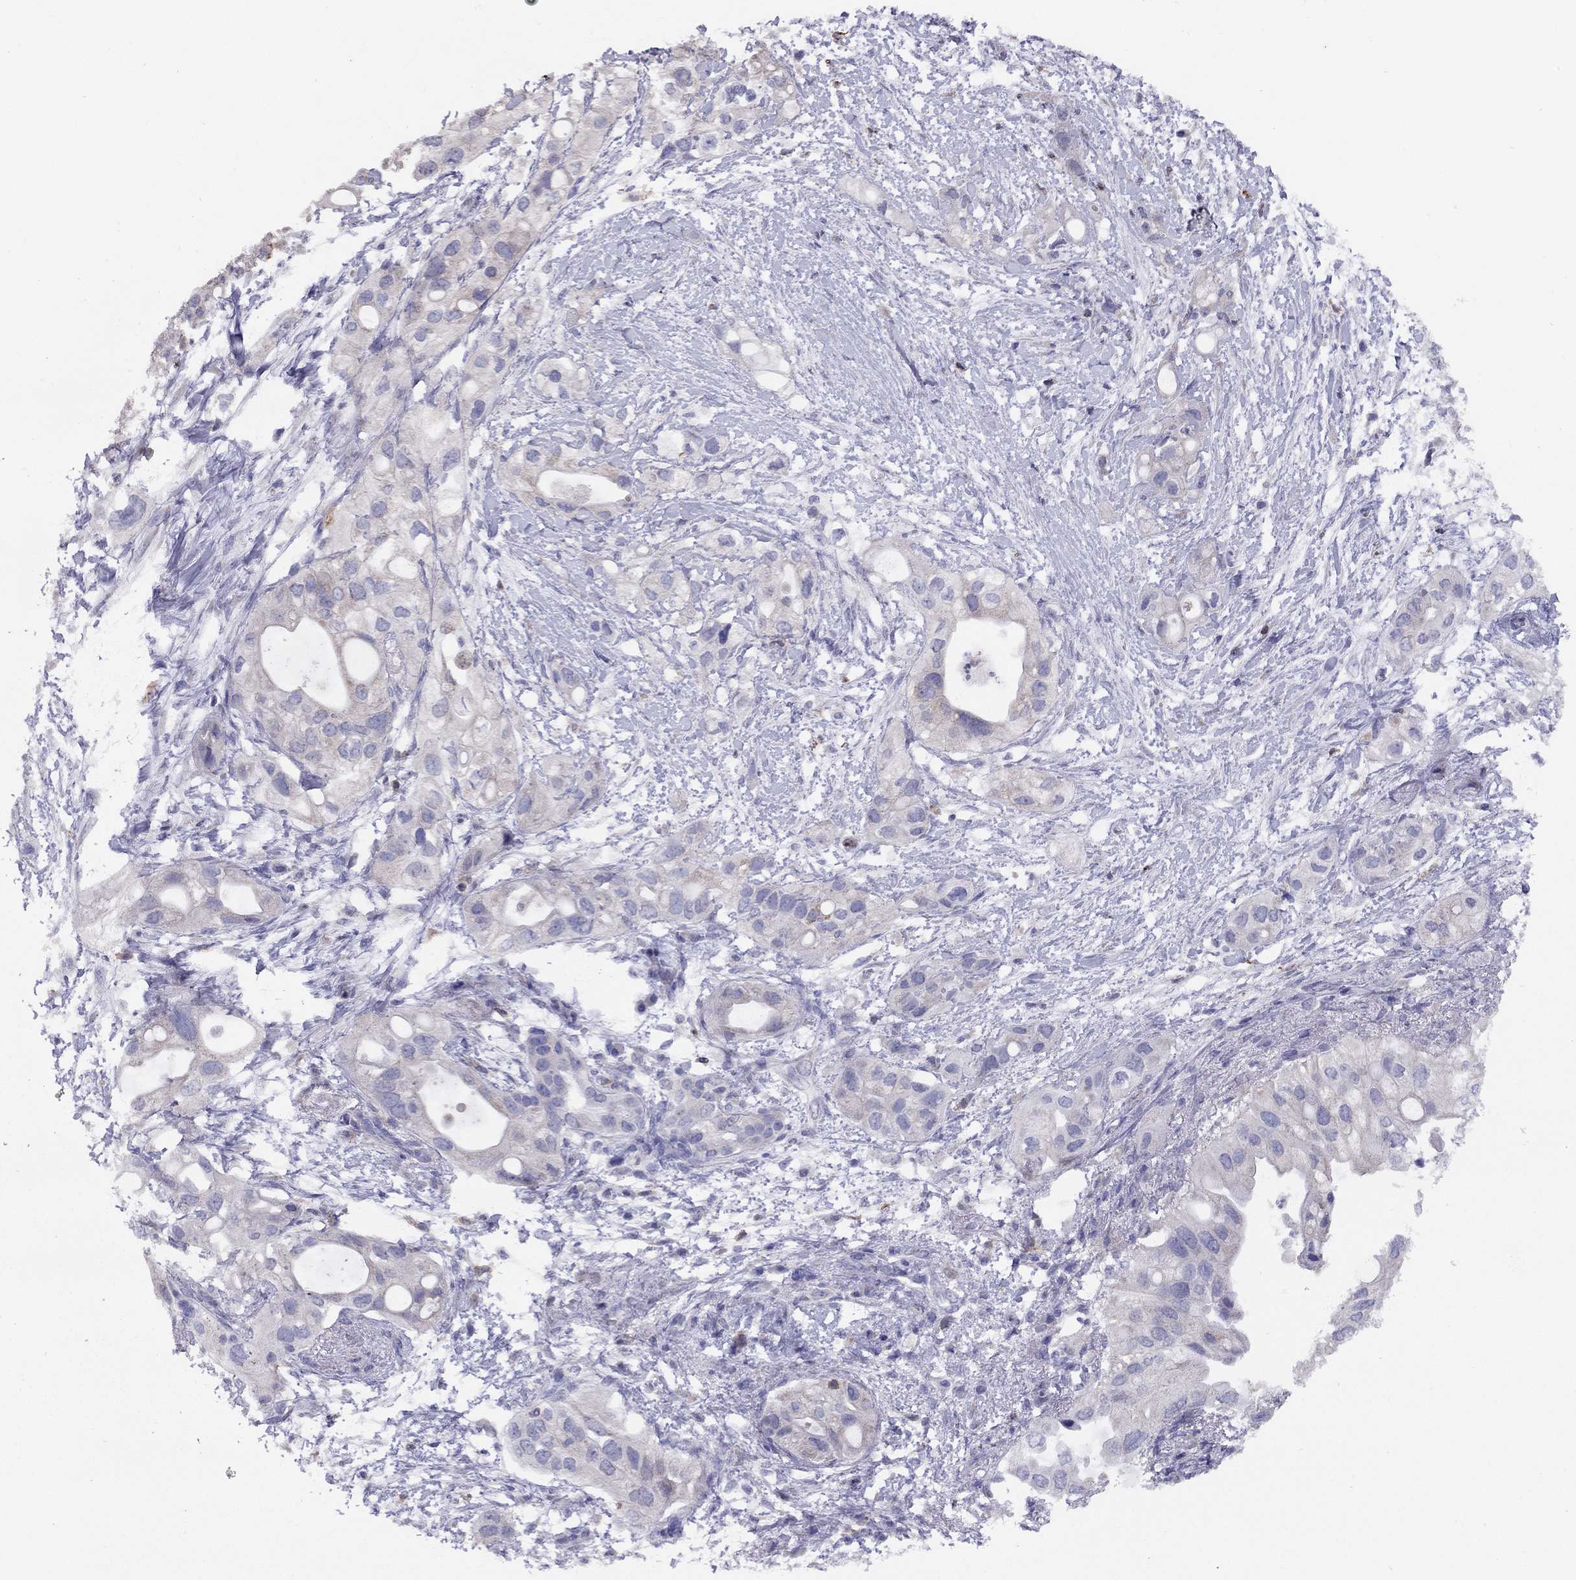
{"staining": {"intensity": "negative", "quantity": "none", "location": "none"}, "tissue": "pancreatic cancer", "cell_type": "Tumor cells", "image_type": "cancer", "snomed": [{"axis": "morphology", "description": "Adenocarcinoma, NOS"}, {"axis": "topography", "description": "Pancreas"}], "caption": "Tumor cells show no significant protein positivity in adenocarcinoma (pancreatic).", "gene": "CITED1", "patient": {"sex": "female", "age": 72}}